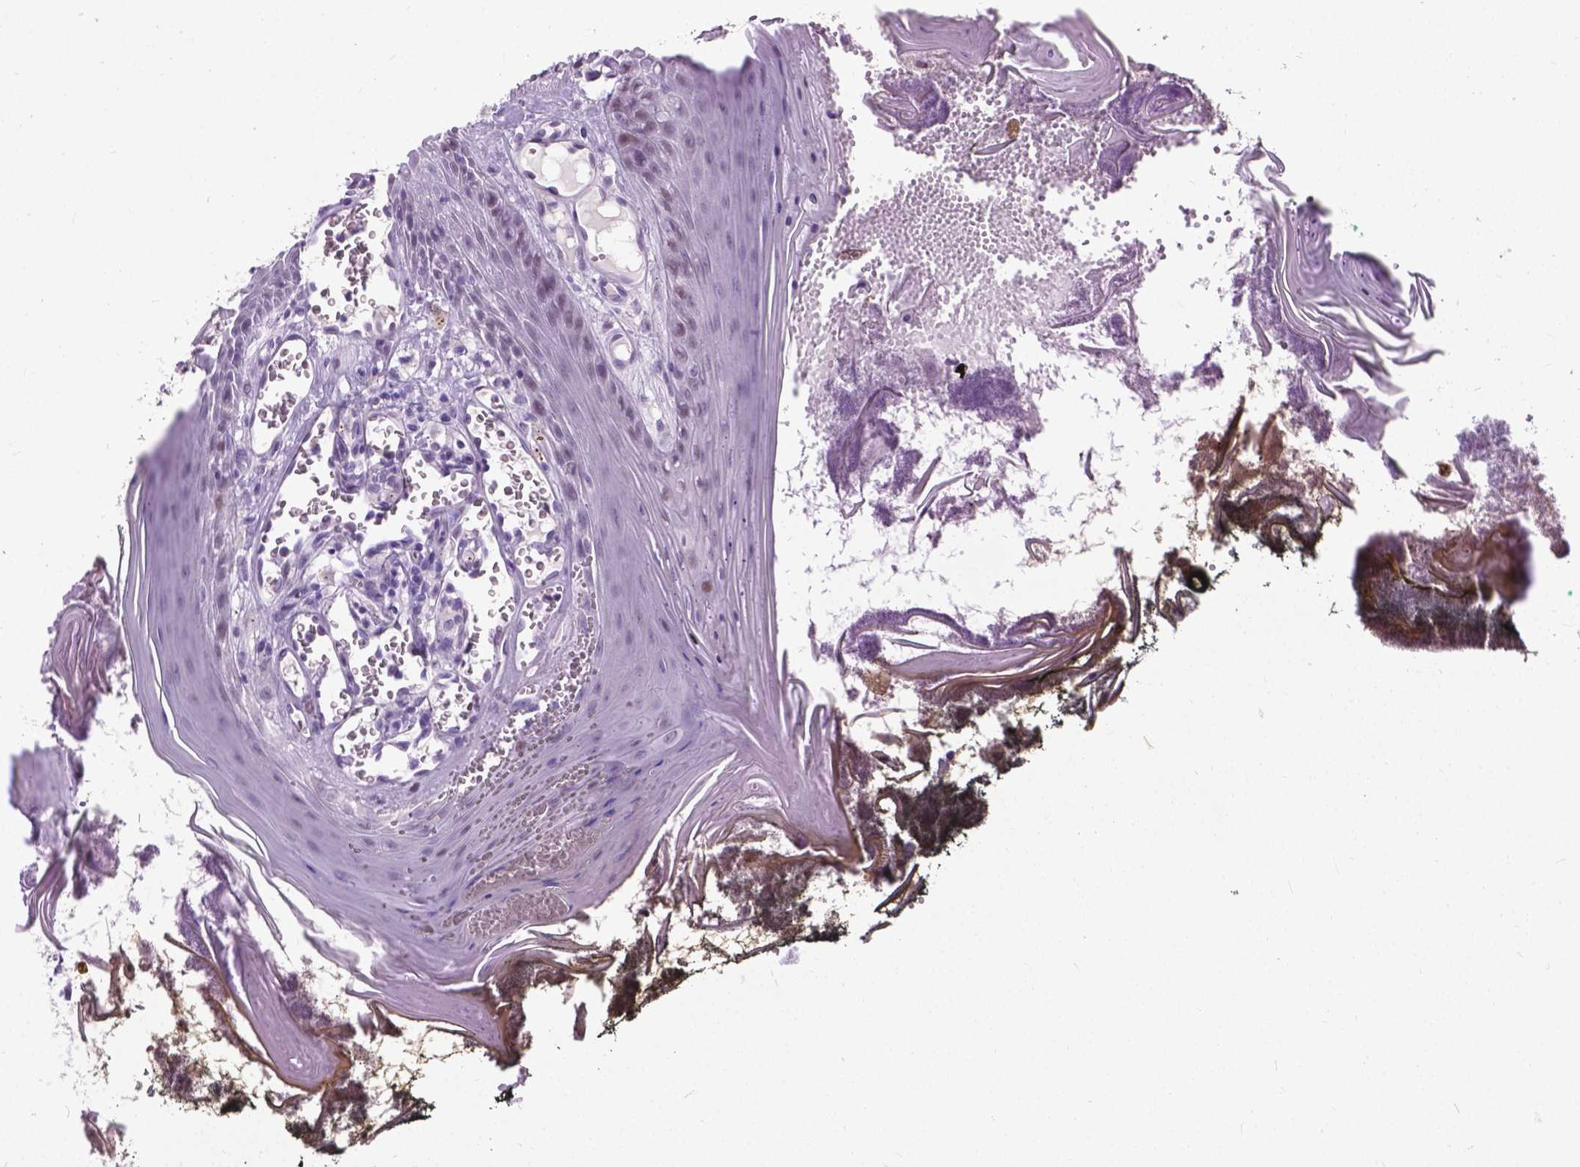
{"staining": {"intensity": "weak", "quantity": "<25%", "location": "nuclear"}, "tissue": "oral mucosa", "cell_type": "Squamous epithelial cells", "image_type": "normal", "snomed": [{"axis": "morphology", "description": "Normal tissue, NOS"}, {"axis": "topography", "description": "Oral tissue"}], "caption": "Squamous epithelial cells show no significant staining in benign oral mucosa.", "gene": "PROB1", "patient": {"sex": "male", "age": 9}}